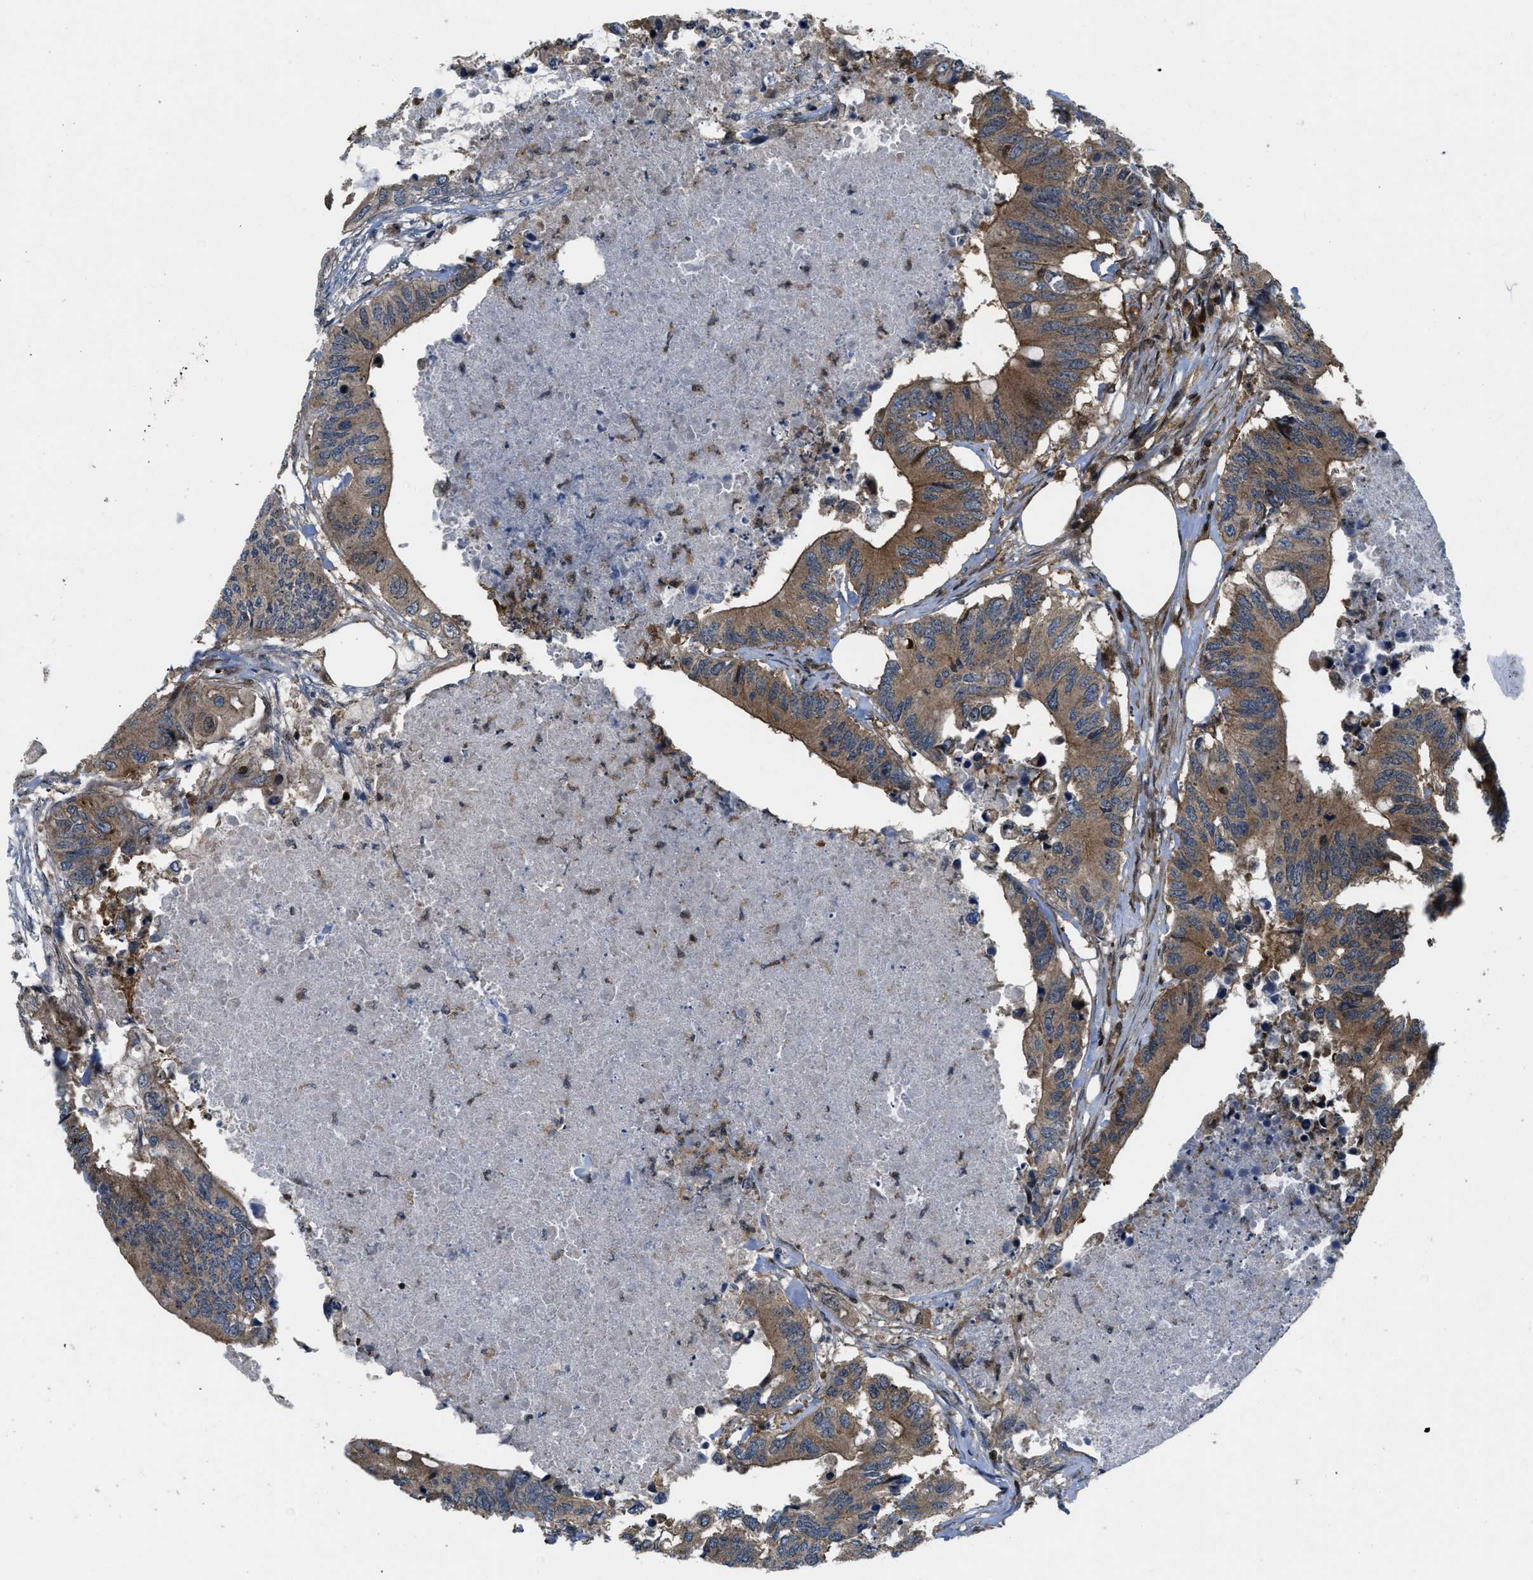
{"staining": {"intensity": "moderate", "quantity": ">75%", "location": "cytoplasmic/membranous"}, "tissue": "colorectal cancer", "cell_type": "Tumor cells", "image_type": "cancer", "snomed": [{"axis": "morphology", "description": "Adenocarcinoma, NOS"}, {"axis": "topography", "description": "Colon"}], "caption": "An IHC photomicrograph of tumor tissue is shown. Protein staining in brown shows moderate cytoplasmic/membranous positivity in colorectal adenocarcinoma within tumor cells.", "gene": "PPP2CB", "patient": {"sex": "male", "age": 71}}